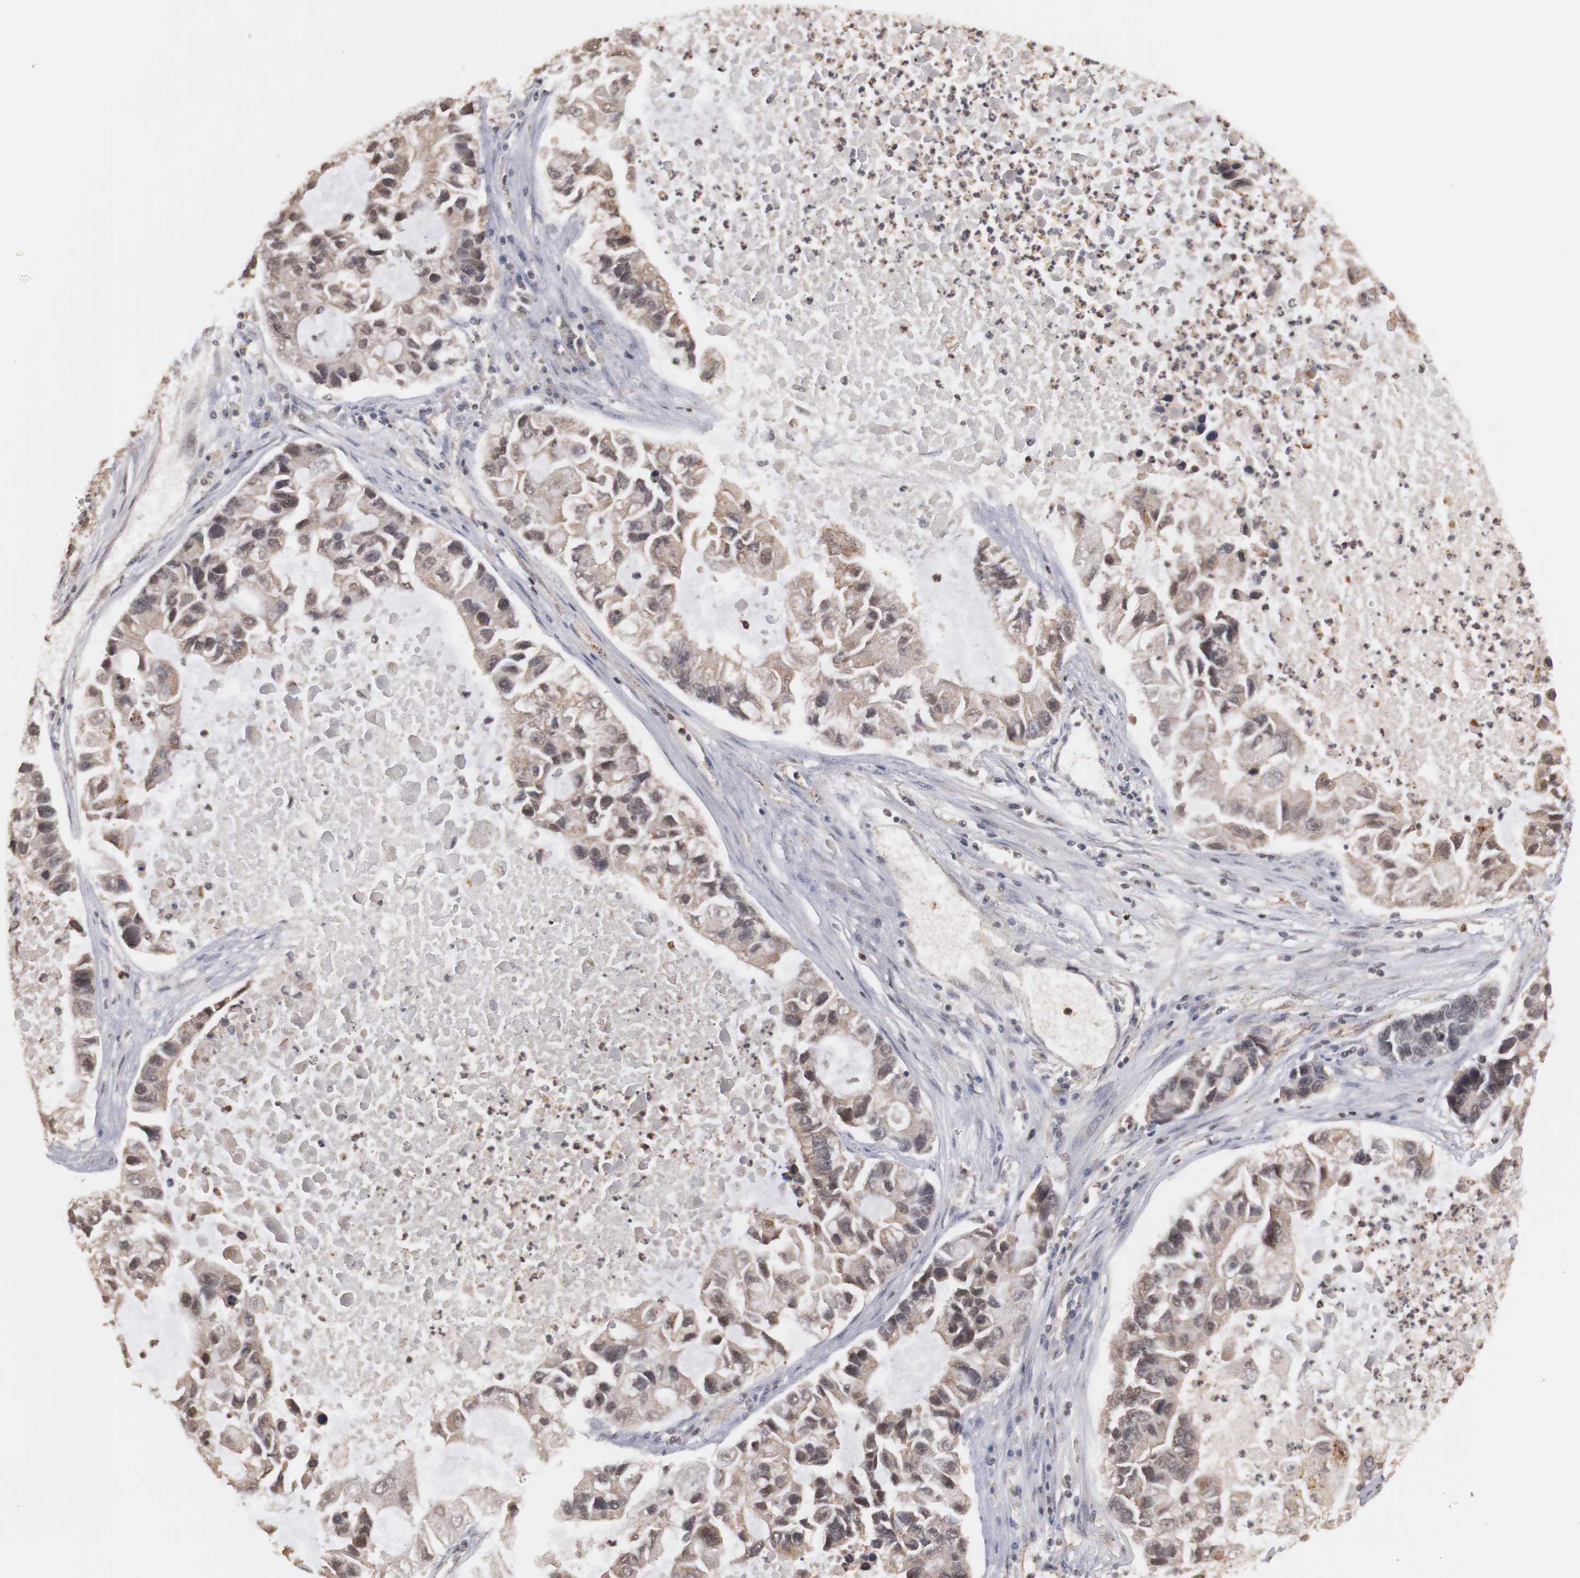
{"staining": {"intensity": "weak", "quantity": ">75%", "location": "cytoplasmic/membranous,nuclear"}, "tissue": "lung cancer", "cell_type": "Tumor cells", "image_type": "cancer", "snomed": [{"axis": "morphology", "description": "Adenocarcinoma, NOS"}, {"axis": "topography", "description": "Lung"}], "caption": "This is an image of immunohistochemistry staining of lung cancer (adenocarcinoma), which shows weak expression in the cytoplasmic/membranous and nuclear of tumor cells.", "gene": "PLEKHA1", "patient": {"sex": "female", "age": 51}}